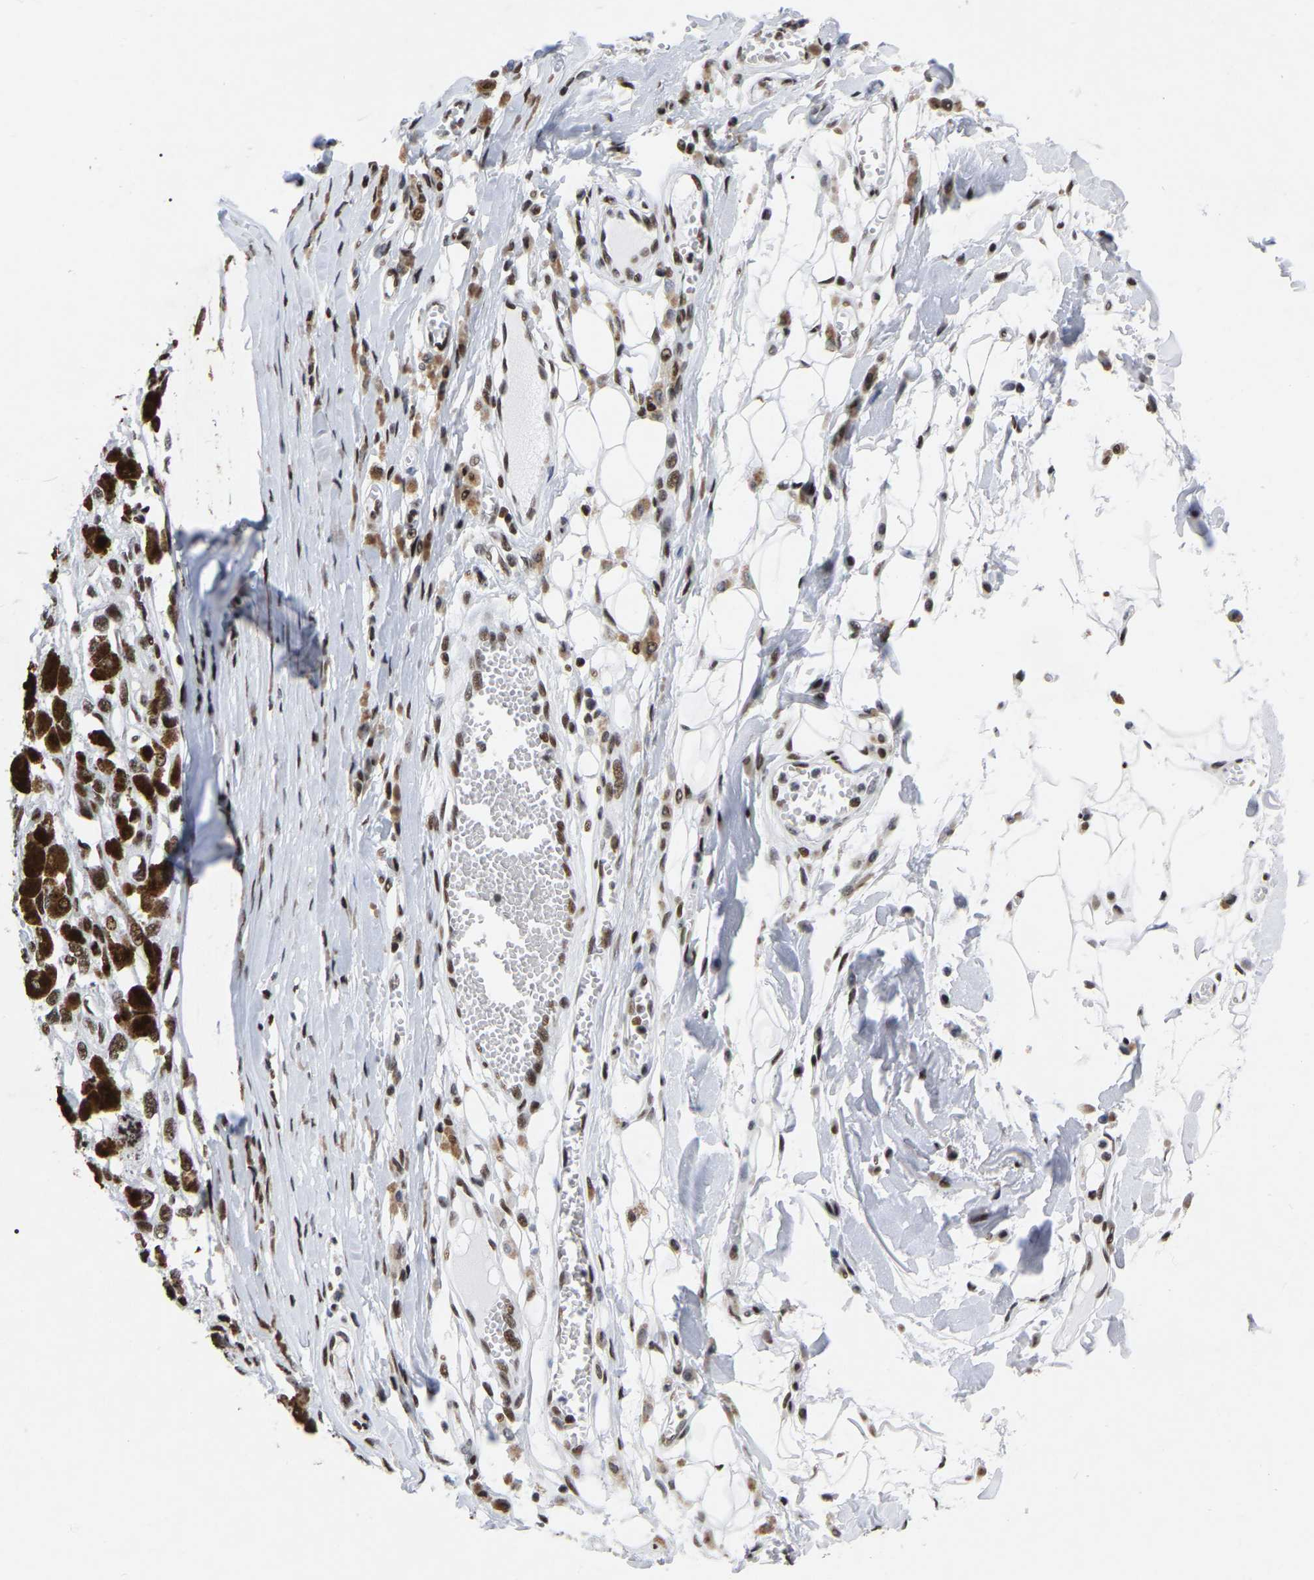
{"staining": {"intensity": "moderate", "quantity": ">75%", "location": "cytoplasmic/membranous,nuclear"}, "tissue": "melanoma", "cell_type": "Tumor cells", "image_type": "cancer", "snomed": [{"axis": "morphology", "description": "Malignant melanoma, Metastatic site"}, {"axis": "topography", "description": "Lymph node"}], "caption": "The micrograph demonstrates immunohistochemical staining of melanoma. There is moderate cytoplasmic/membranous and nuclear expression is seen in about >75% of tumor cells. The staining is performed using DAB (3,3'-diaminobenzidine) brown chromogen to label protein expression. The nuclei are counter-stained blue using hematoxylin.", "gene": "PRCC", "patient": {"sex": "male", "age": 59}}